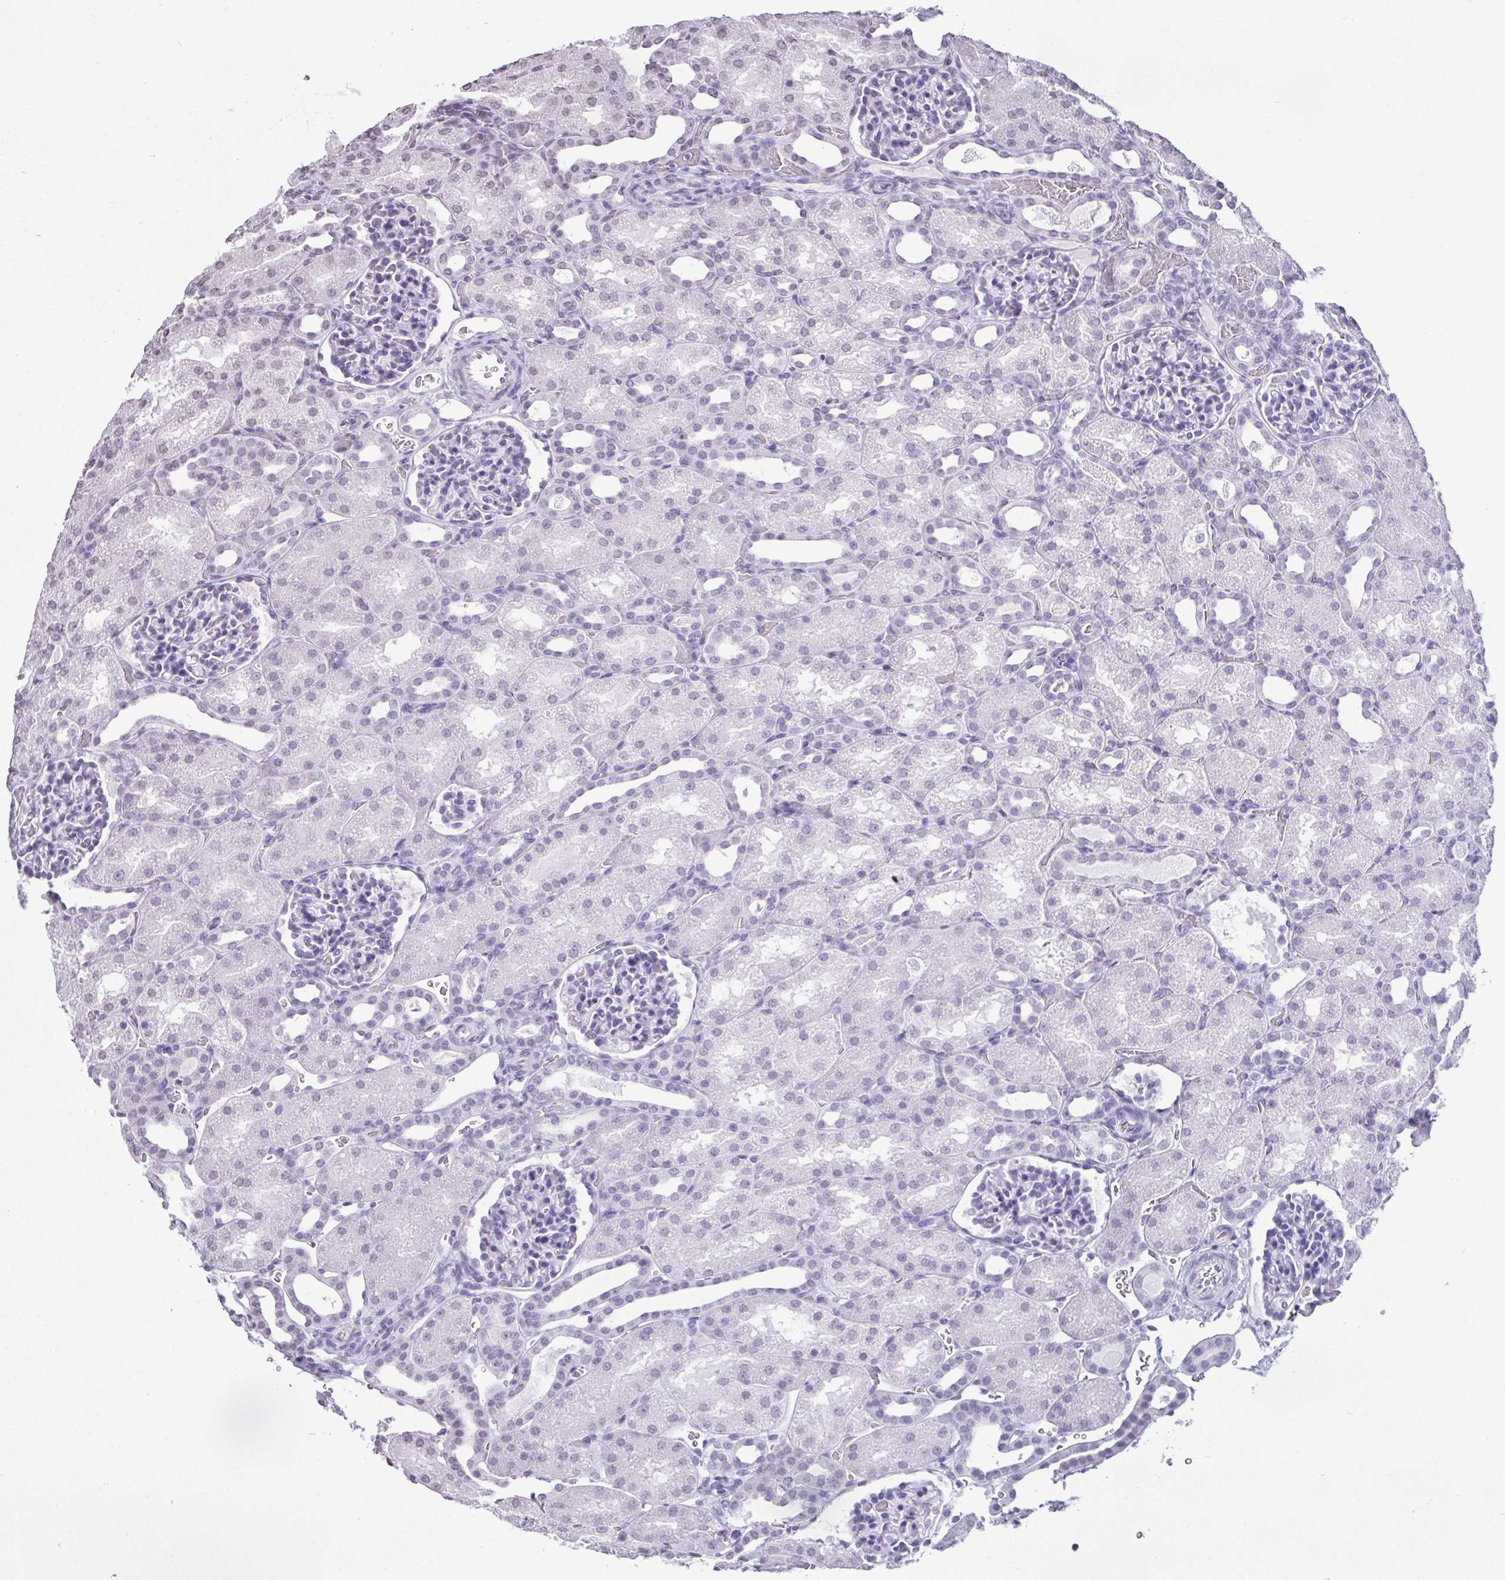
{"staining": {"intensity": "negative", "quantity": "none", "location": "none"}, "tissue": "kidney", "cell_type": "Cells in glomeruli", "image_type": "normal", "snomed": [{"axis": "morphology", "description": "Normal tissue, NOS"}, {"axis": "topography", "description": "Kidney"}], "caption": "Immunohistochemistry (IHC) of normal kidney displays no staining in cells in glomeruli.", "gene": "VCX2", "patient": {"sex": "male", "age": 2}}